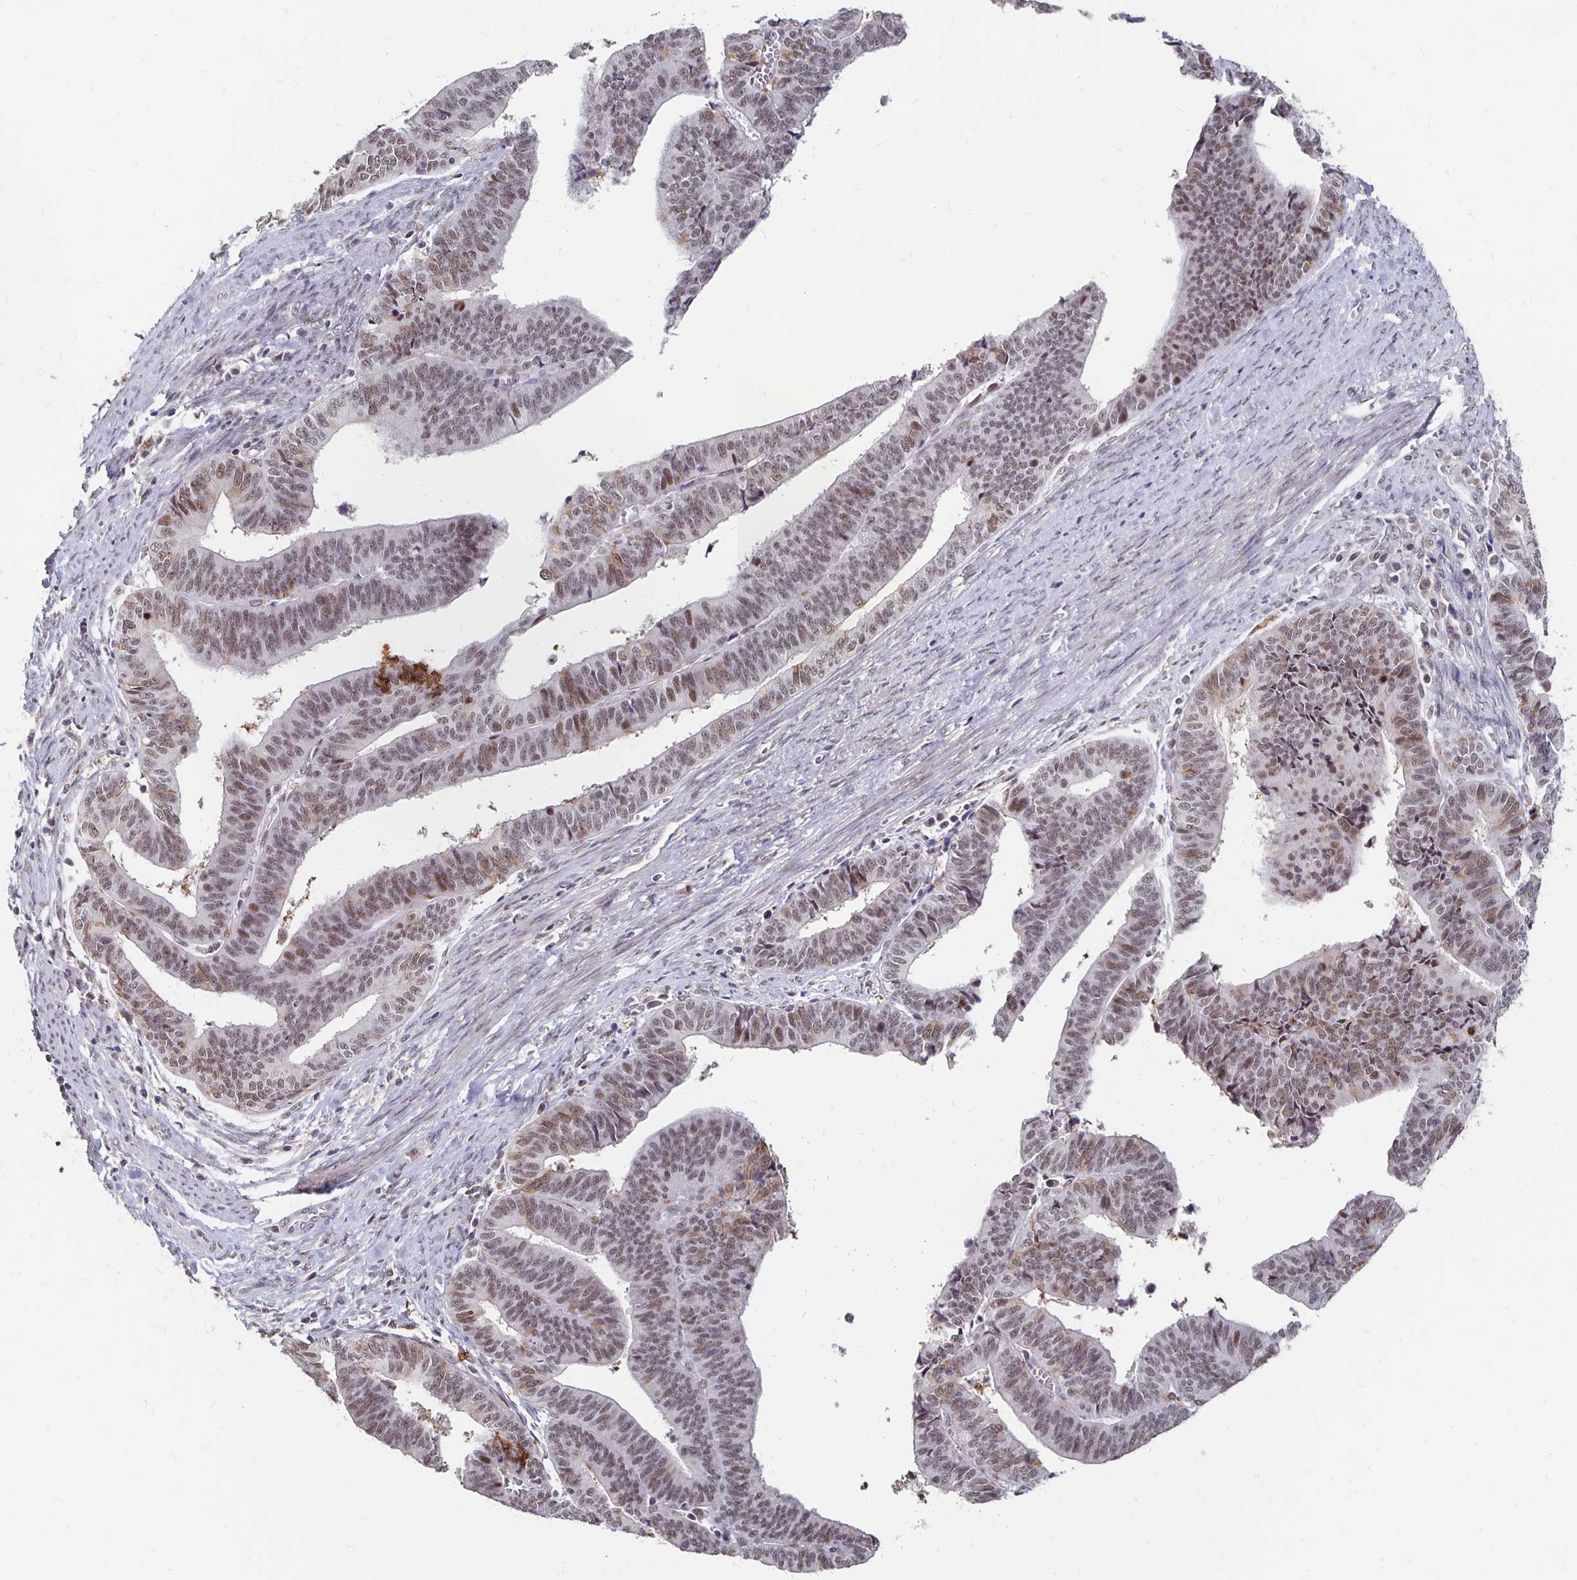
{"staining": {"intensity": "weak", "quantity": "25%-75%", "location": "cytoplasmic/membranous,nuclear"}, "tissue": "endometrial cancer", "cell_type": "Tumor cells", "image_type": "cancer", "snomed": [{"axis": "morphology", "description": "Adenocarcinoma, NOS"}, {"axis": "topography", "description": "Endometrium"}], "caption": "Human adenocarcinoma (endometrial) stained with a protein marker shows weak staining in tumor cells.", "gene": "CLASRP", "patient": {"sex": "female", "age": 65}}